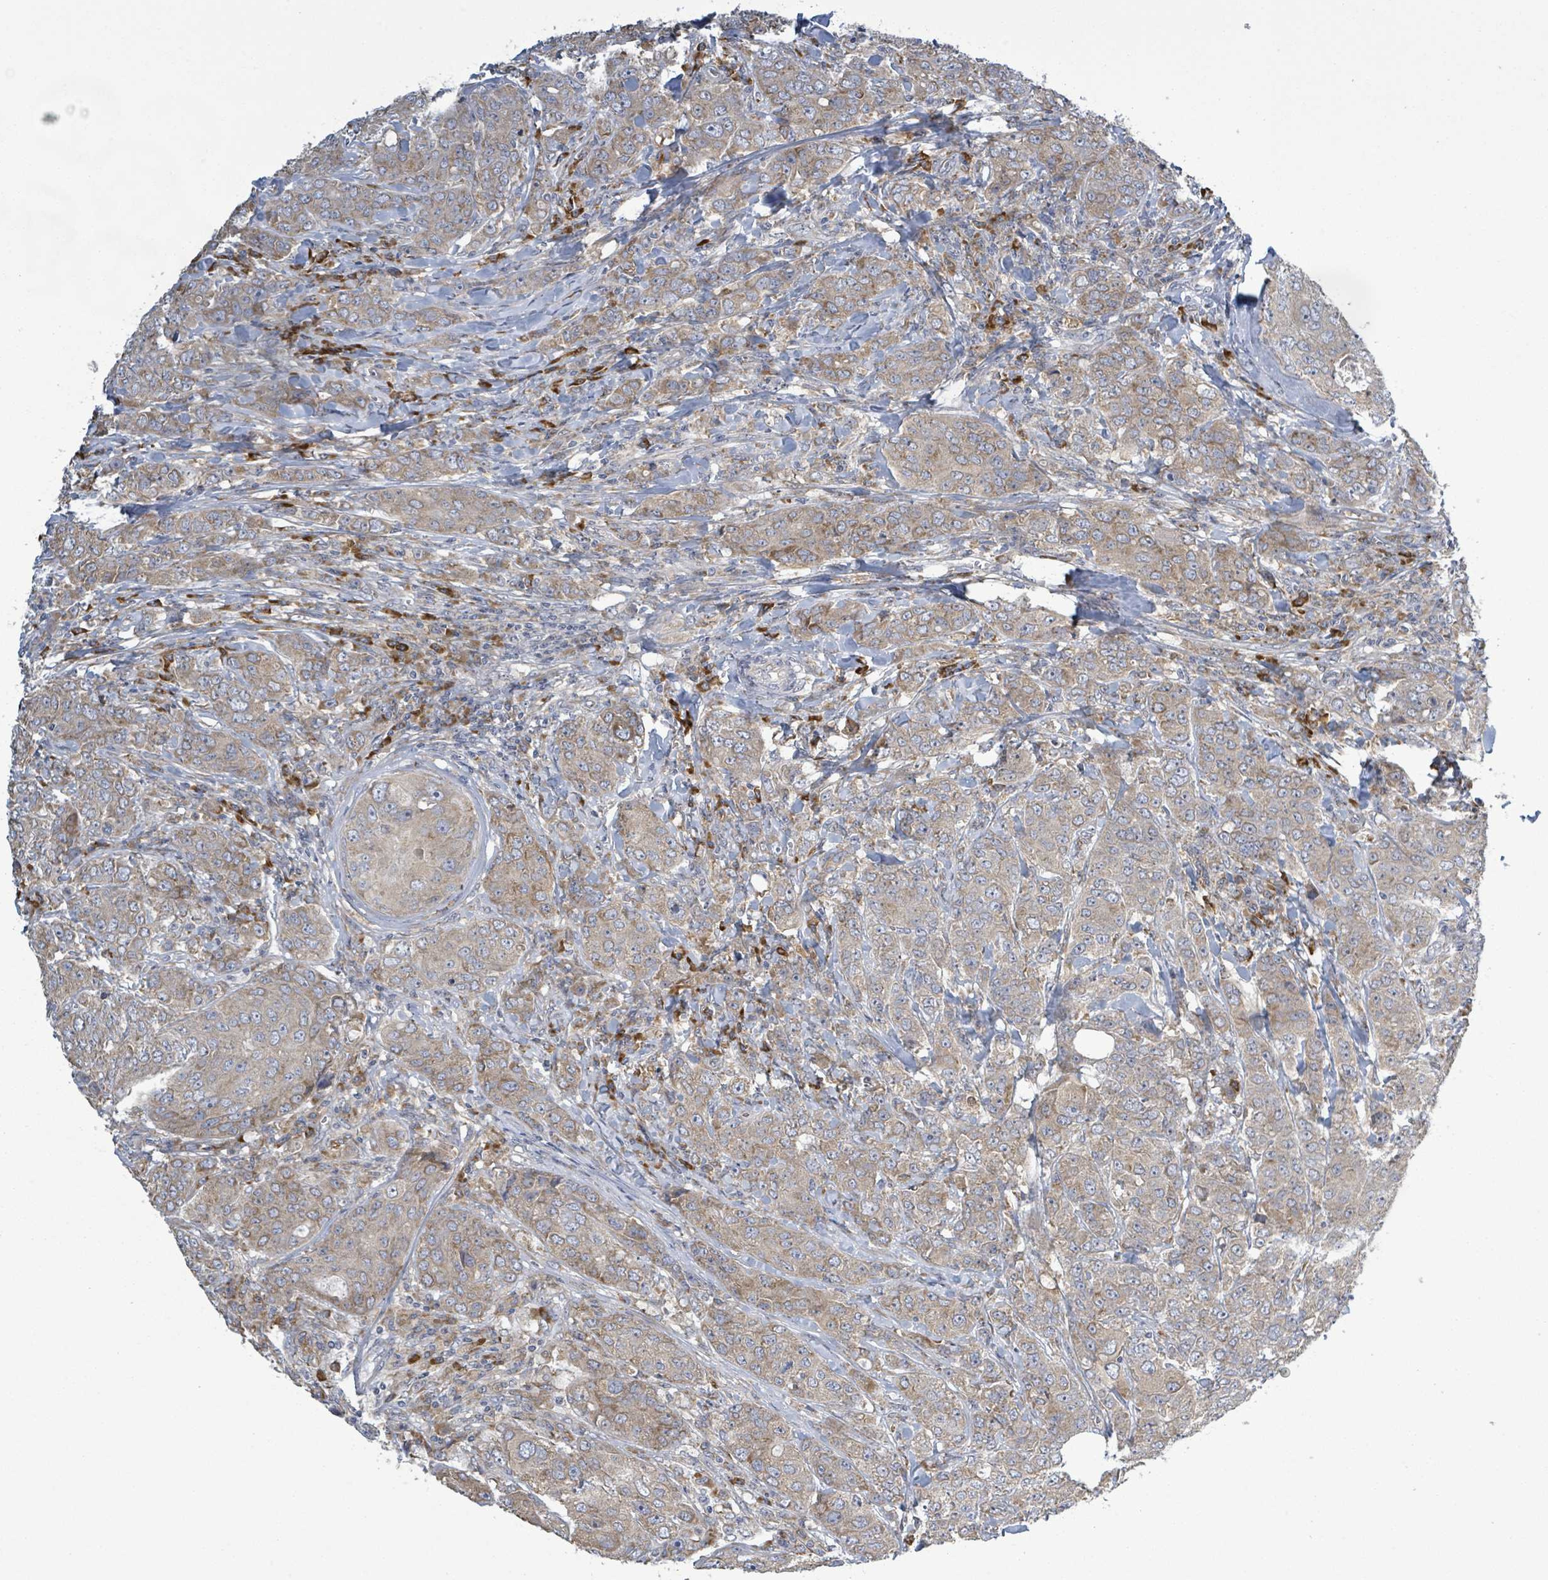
{"staining": {"intensity": "weak", "quantity": "25%-75%", "location": "cytoplasmic/membranous"}, "tissue": "breast cancer", "cell_type": "Tumor cells", "image_type": "cancer", "snomed": [{"axis": "morphology", "description": "Duct carcinoma"}, {"axis": "topography", "description": "Breast"}], "caption": "This is a histology image of immunohistochemistry staining of breast invasive ductal carcinoma, which shows weak positivity in the cytoplasmic/membranous of tumor cells.", "gene": "ATP13A1", "patient": {"sex": "female", "age": 43}}